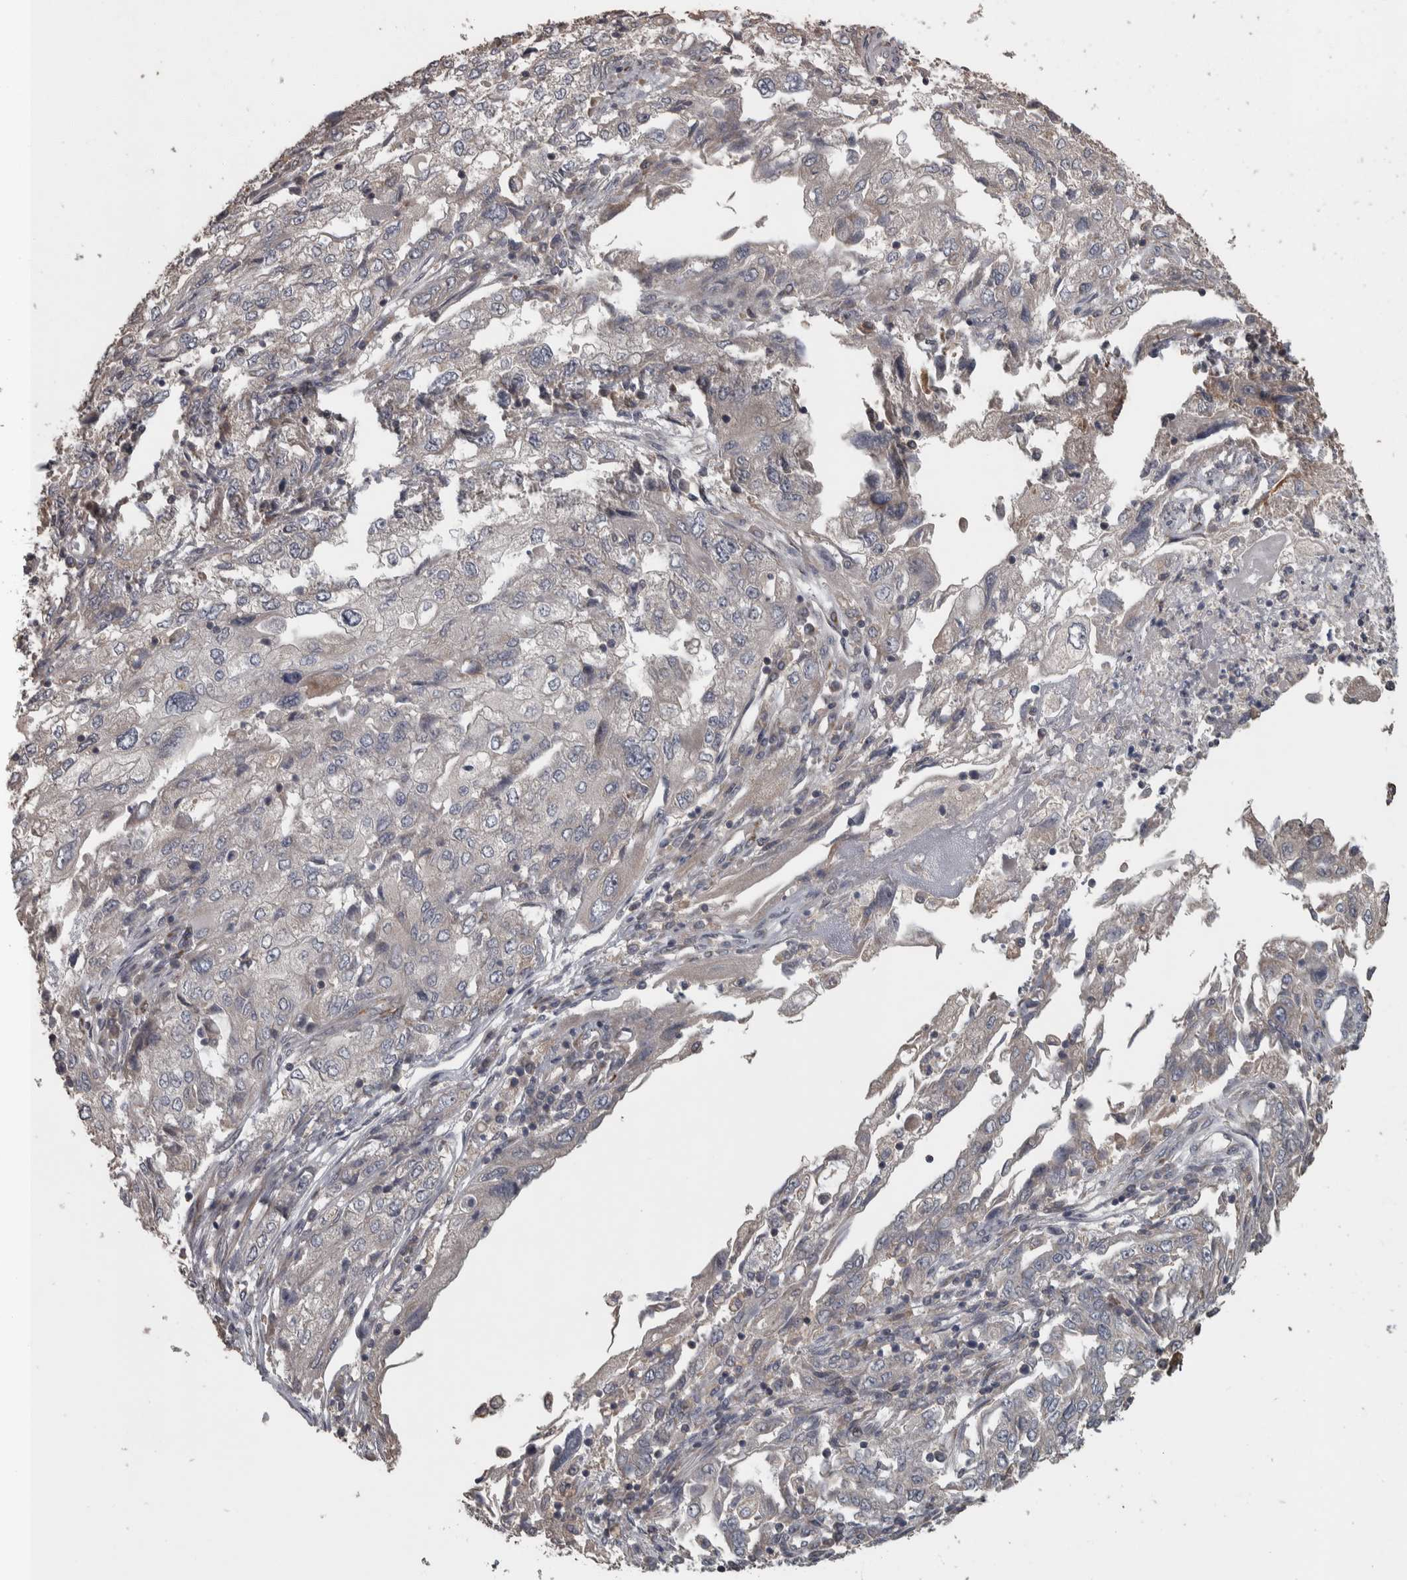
{"staining": {"intensity": "negative", "quantity": "none", "location": "none"}, "tissue": "endometrial cancer", "cell_type": "Tumor cells", "image_type": "cancer", "snomed": [{"axis": "morphology", "description": "Adenocarcinoma, NOS"}, {"axis": "topography", "description": "Endometrium"}], "caption": "DAB immunohistochemical staining of human adenocarcinoma (endometrial) demonstrates no significant positivity in tumor cells.", "gene": "ERAL1", "patient": {"sex": "female", "age": 49}}